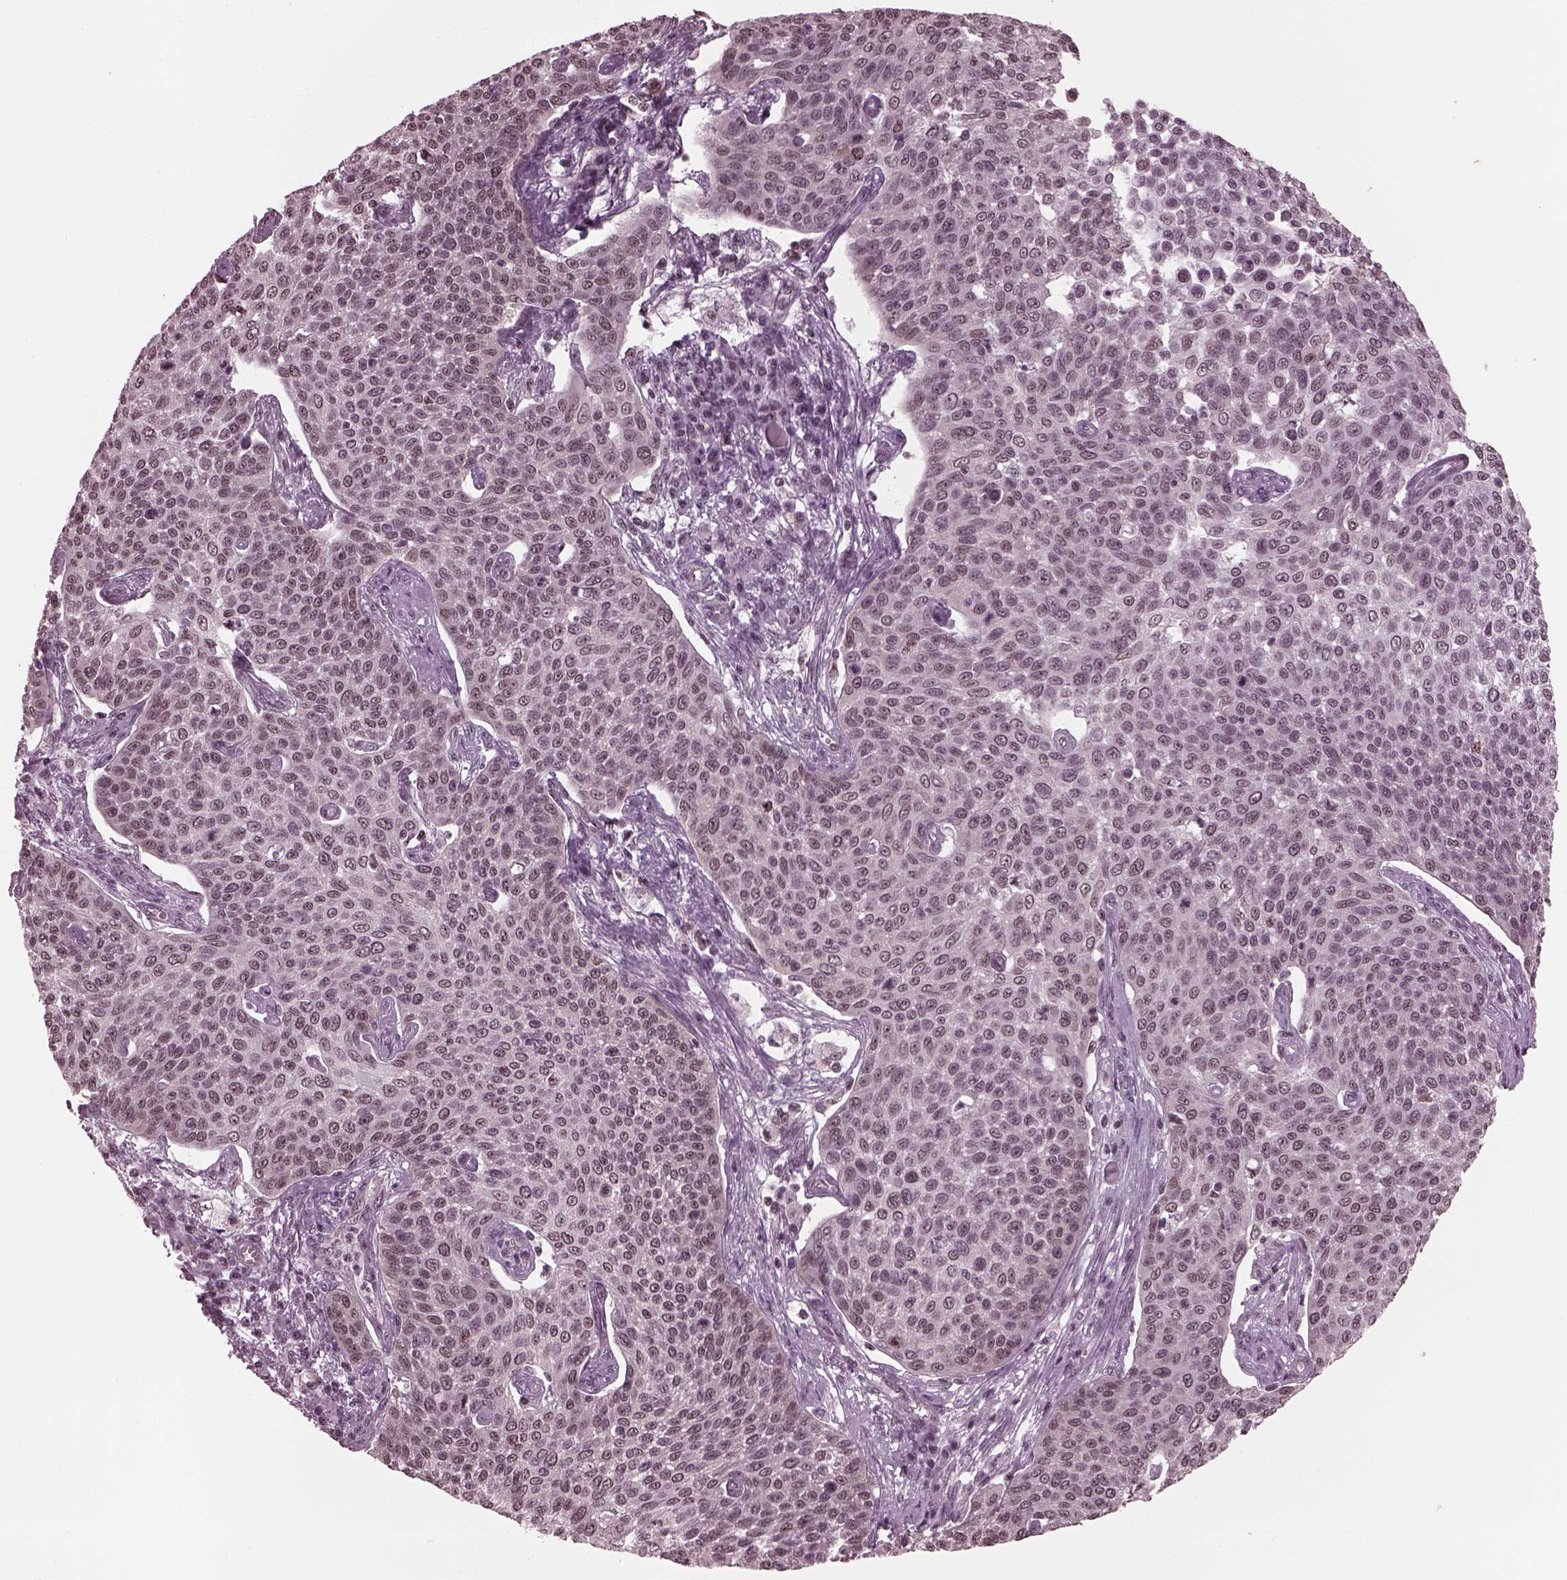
{"staining": {"intensity": "negative", "quantity": "none", "location": "none"}, "tissue": "cervical cancer", "cell_type": "Tumor cells", "image_type": "cancer", "snomed": [{"axis": "morphology", "description": "Squamous cell carcinoma, NOS"}, {"axis": "topography", "description": "Cervix"}], "caption": "DAB immunohistochemical staining of human cervical squamous cell carcinoma exhibits no significant expression in tumor cells. (Brightfield microscopy of DAB (3,3'-diaminobenzidine) immunohistochemistry (IHC) at high magnification).", "gene": "RUVBL2", "patient": {"sex": "female", "age": 34}}